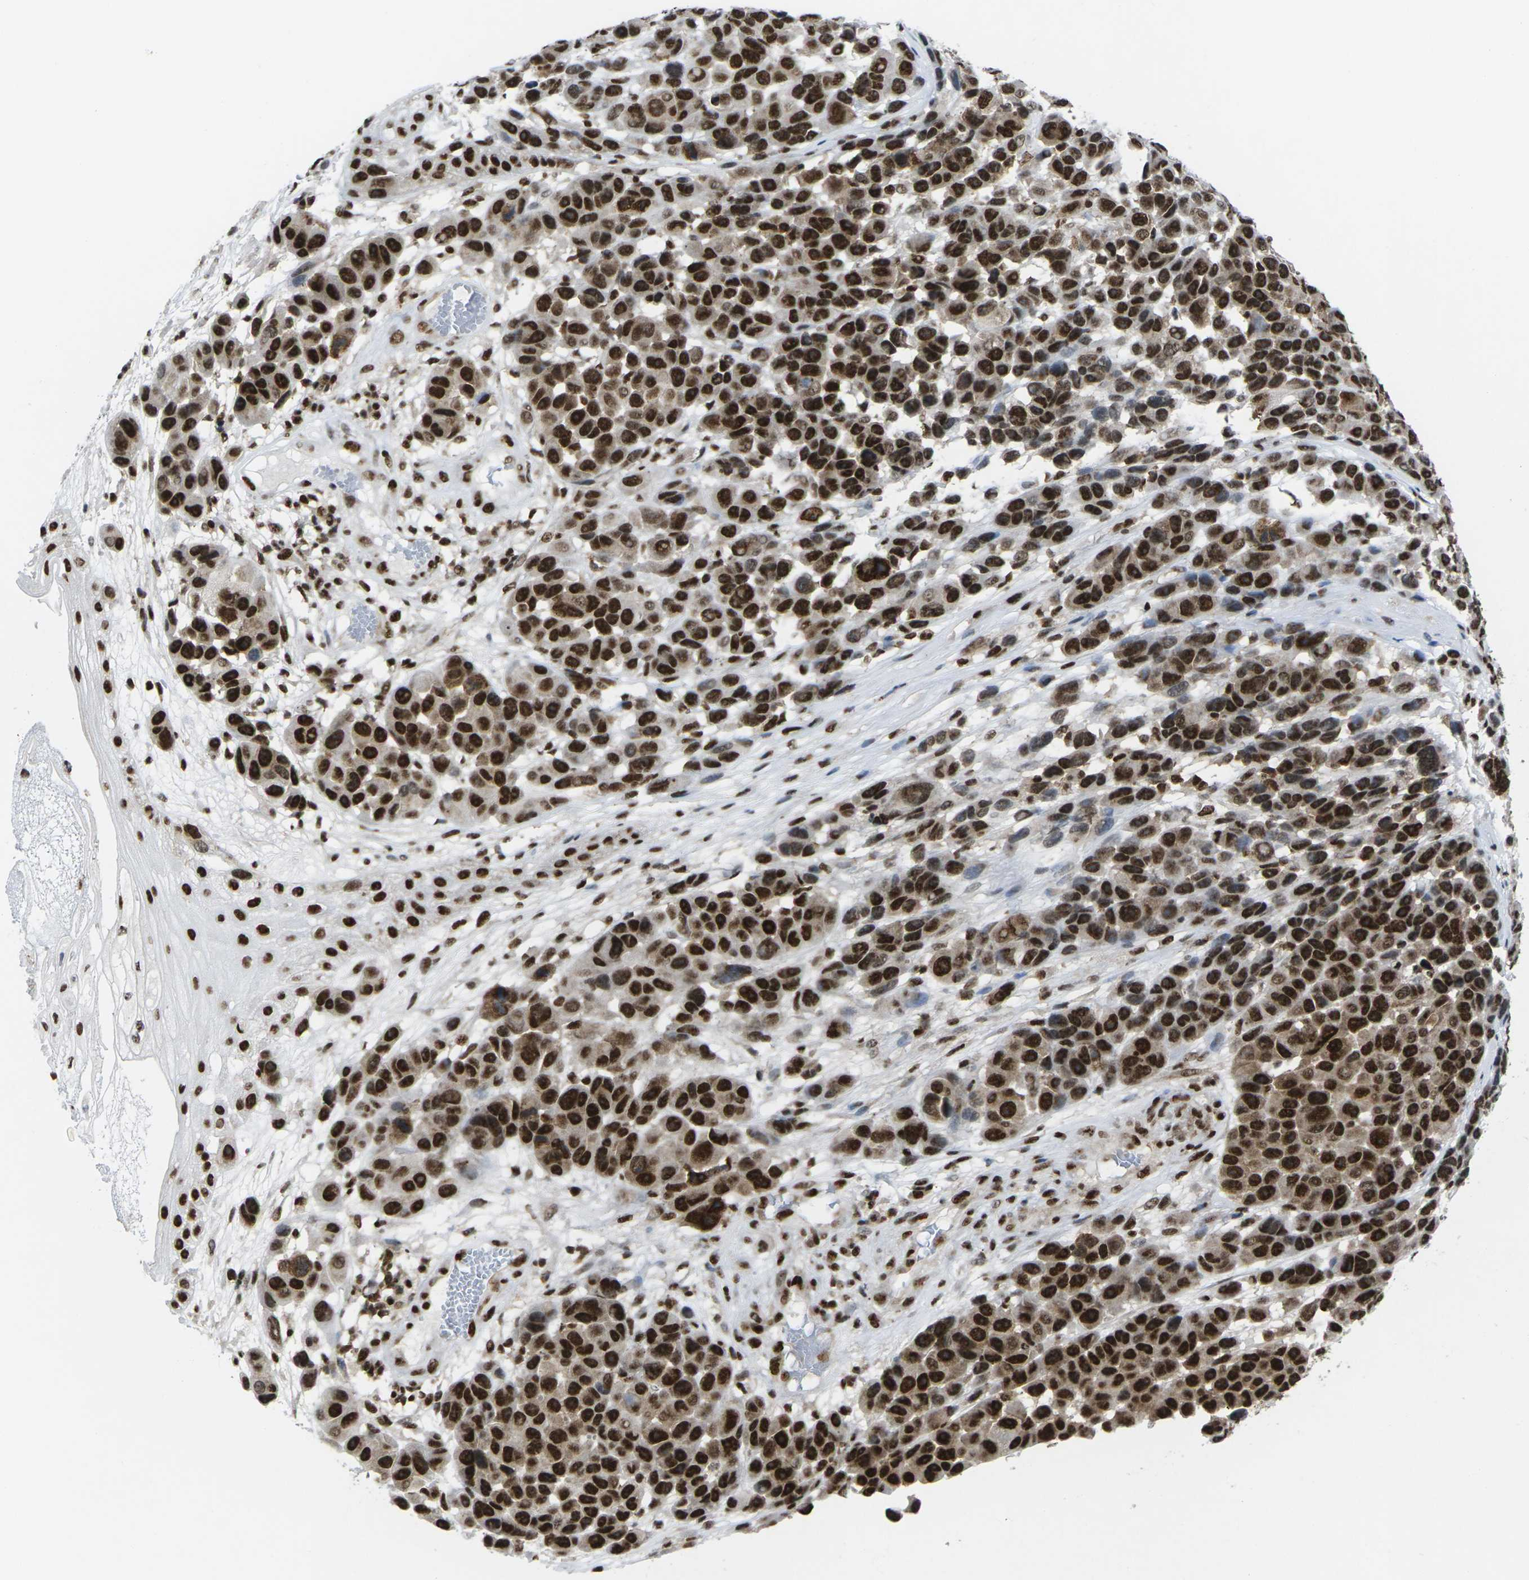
{"staining": {"intensity": "strong", "quantity": ">75%", "location": "cytoplasmic/membranous,nuclear"}, "tissue": "melanoma", "cell_type": "Tumor cells", "image_type": "cancer", "snomed": [{"axis": "morphology", "description": "Malignant melanoma, NOS"}, {"axis": "topography", "description": "Skin"}], "caption": "Melanoma tissue demonstrates strong cytoplasmic/membranous and nuclear staining in about >75% of tumor cells", "gene": "MAGOH", "patient": {"sex": "male", "age": 53}}